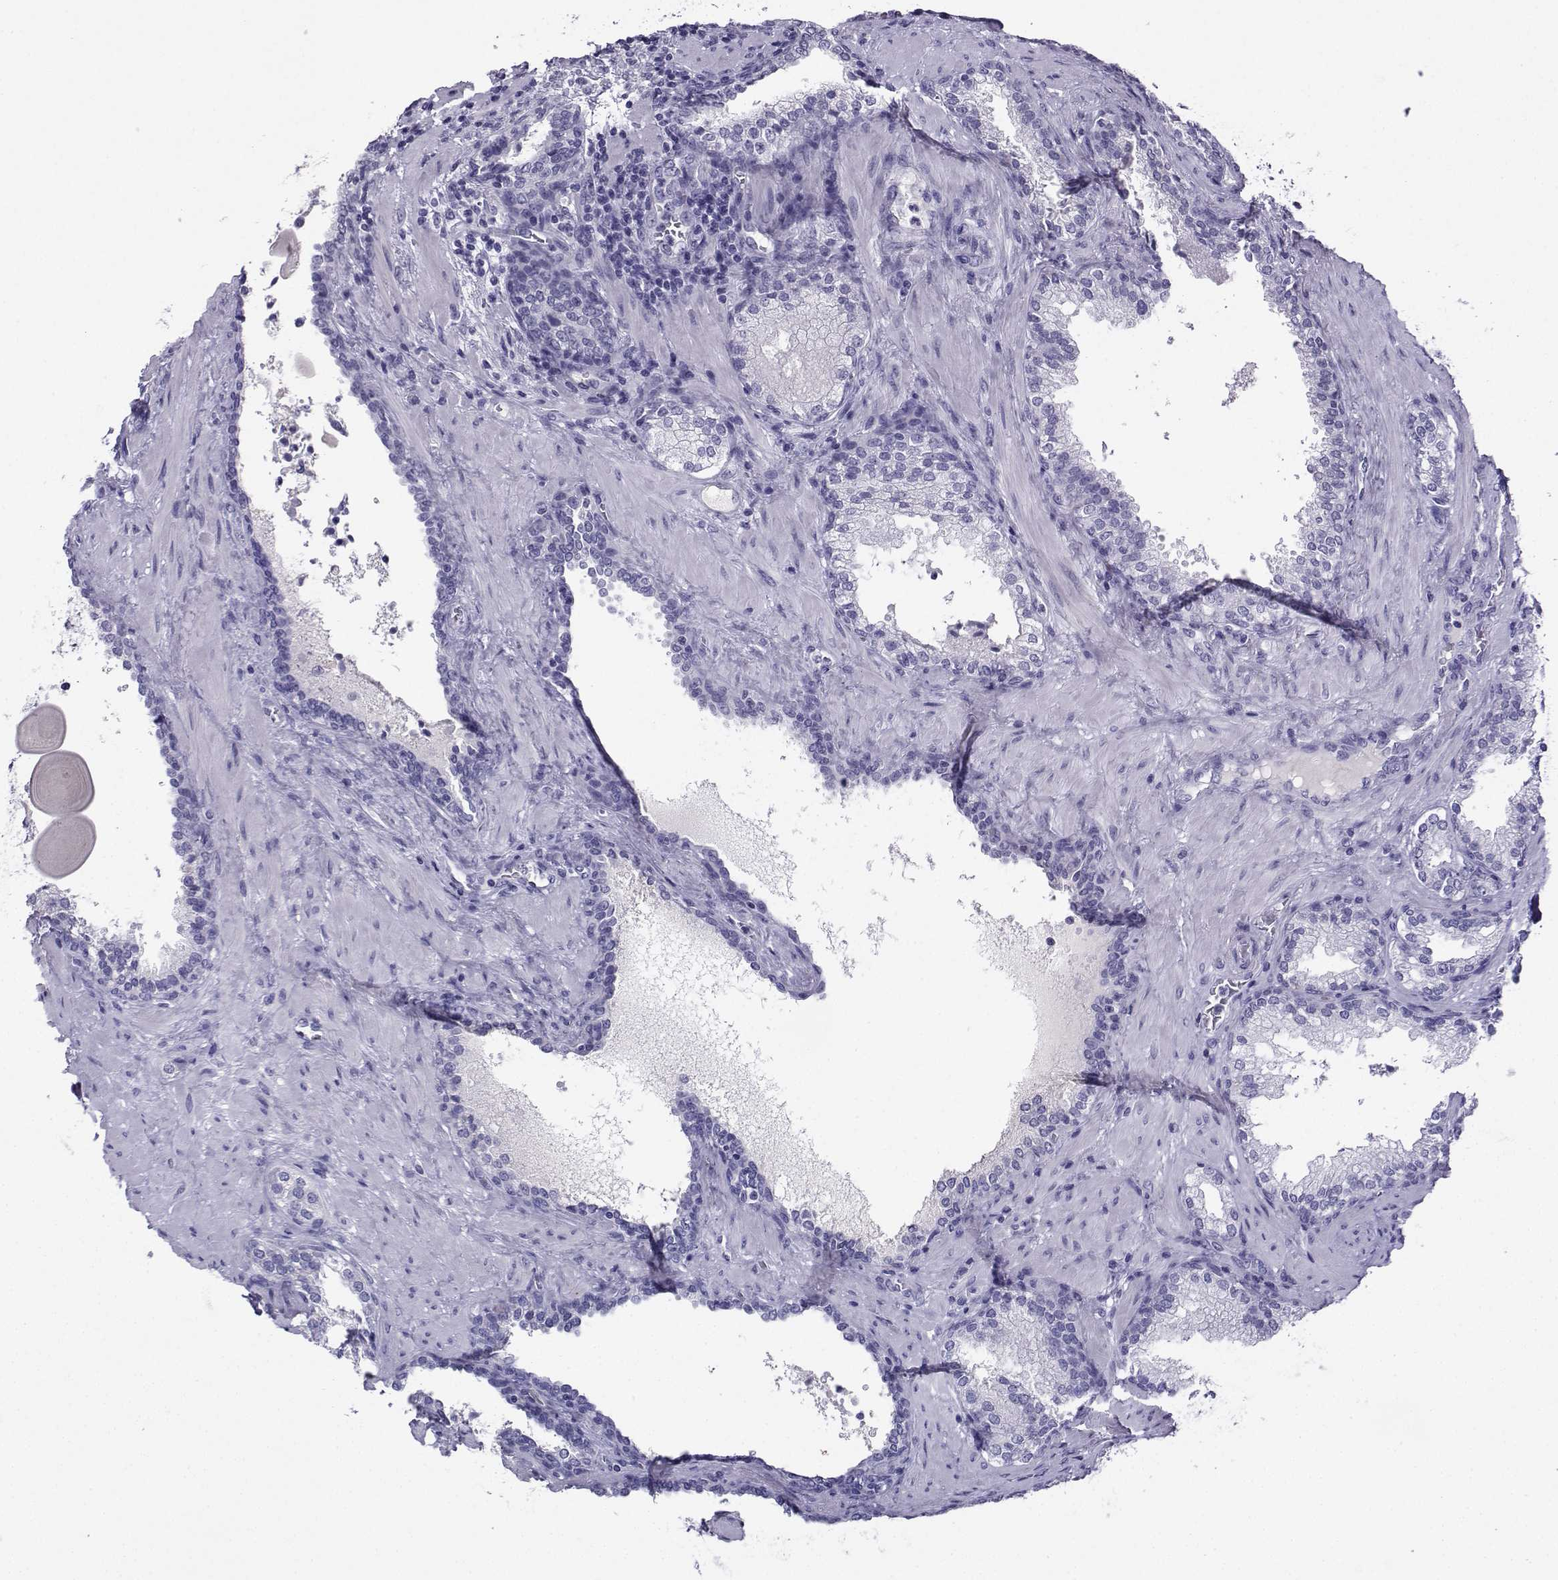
{"staining": {"intensity": "negative", "quantity": "none", "location": "none"}, "tissue": "prostate cancer", "cell_type": "Tumor cells", "image_type": "cancer", "snomed": [{"axis": "morphology", "description": "Adenocarcinoma, Low grade"}, {"axis": "topography", "description": "Prostate"}], "caption": "Prostate cancer stained for a protein using IHC exhibits no staining tumor cells.", "gene": "ARMC2", "patient": {"sex": "male", "age": 60}}